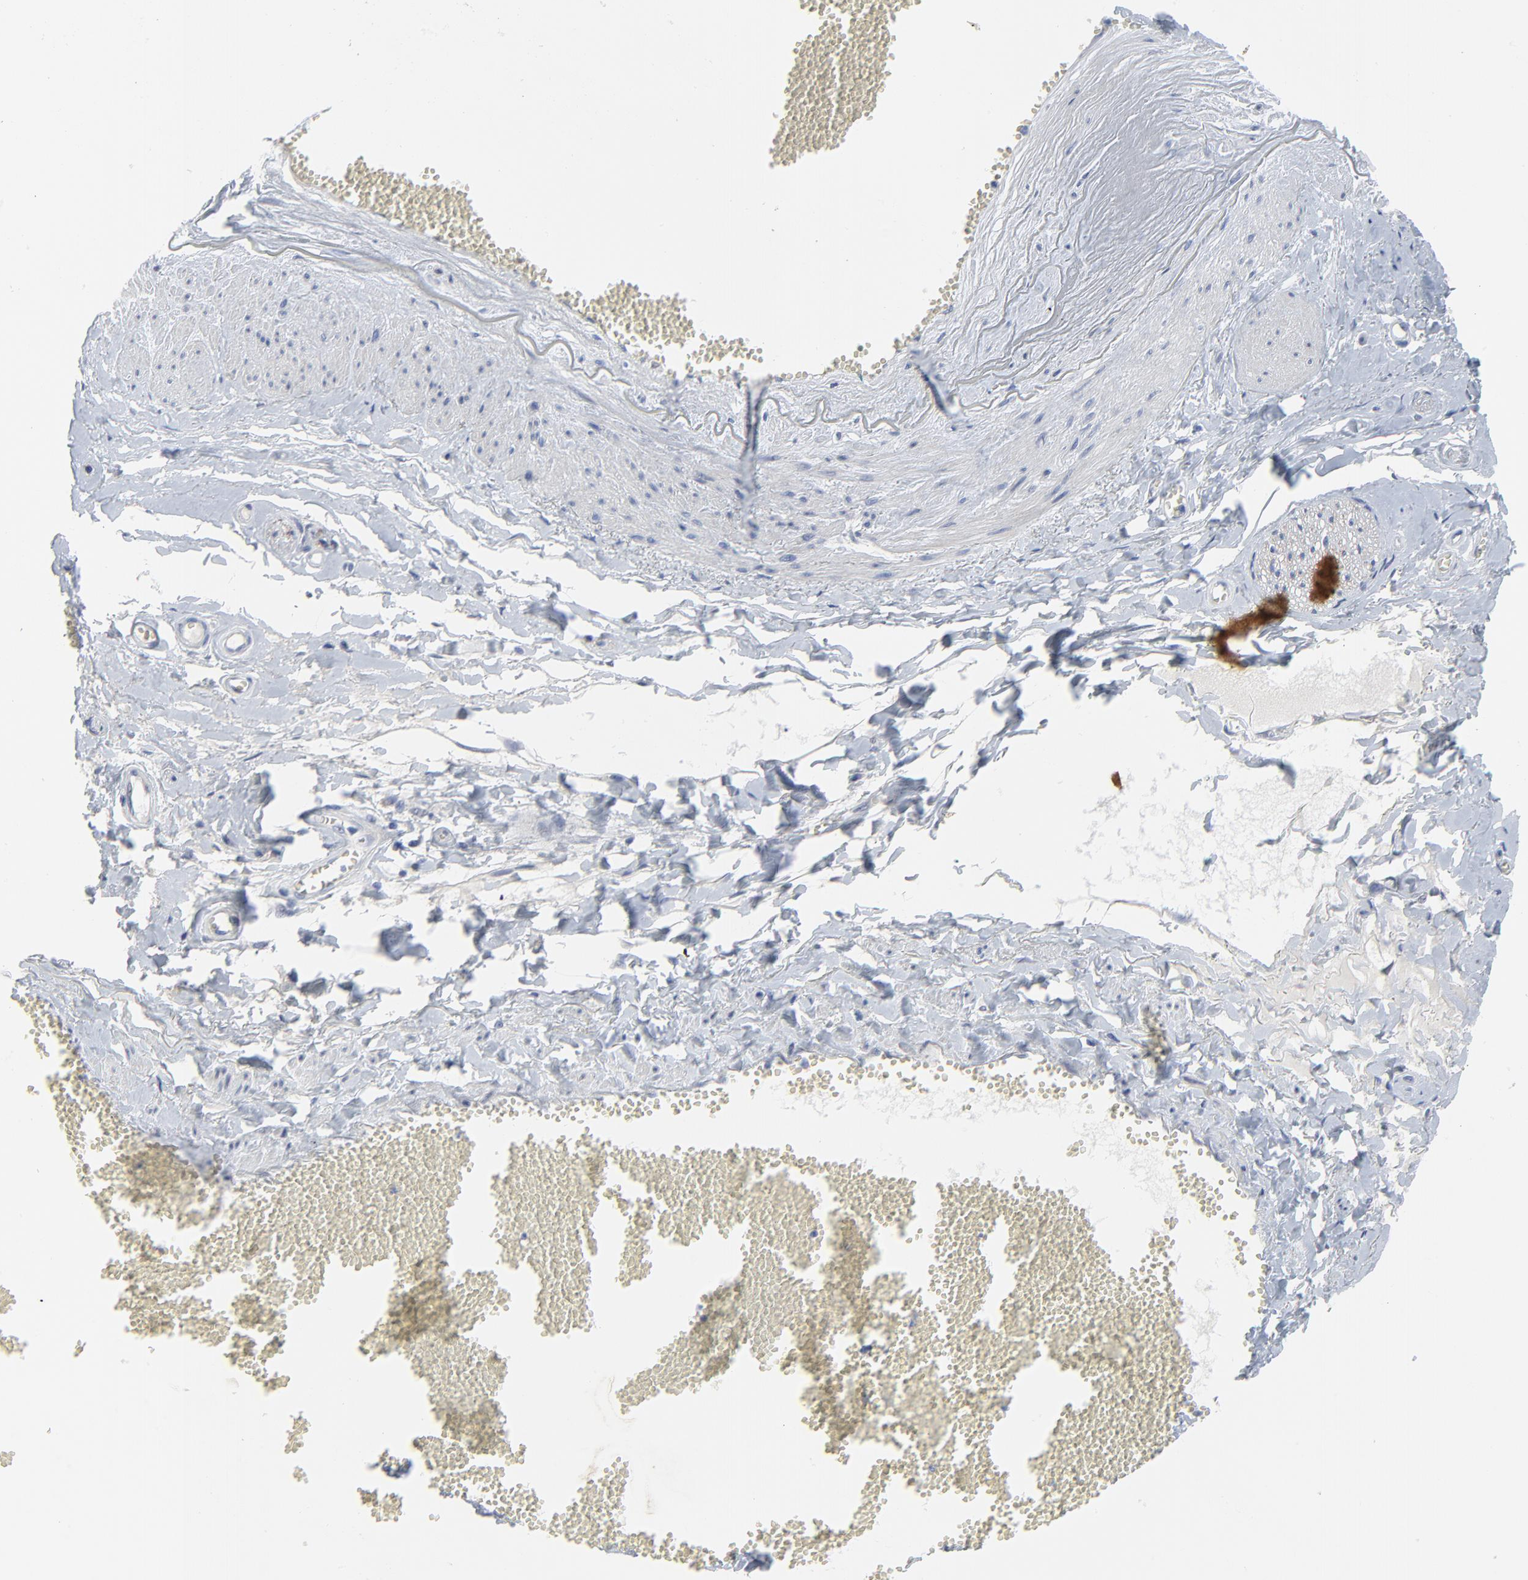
{"staining": {"intensity": "negative", "quantity": "none", "location": "none"}, "tissue": "adipose tissue", "cell_type": "Adipocytes", "image_type": "normal", "snomed": [{"axis": "morphology", "description": "Normal tissue, NOS"}, {"axis": "morphology", "description": "Inflammation, NOS"}, {"axis": "topography", "description": "Salivary gland"}, {"axis": "topography", "description": "Peripheral nerve tissue"}], "caption": "Photomicrograph shows no significant protein staining in adipocytes of normal adipose tissue. (Stains: DAB (3,3'-diaminobenzidine) IHC with hematoxylin counter stain, Microscopy: brightfield microscopy at high magnification).", "gene": "NLGN3", "patient": {"sex": "female", "age": 75}}